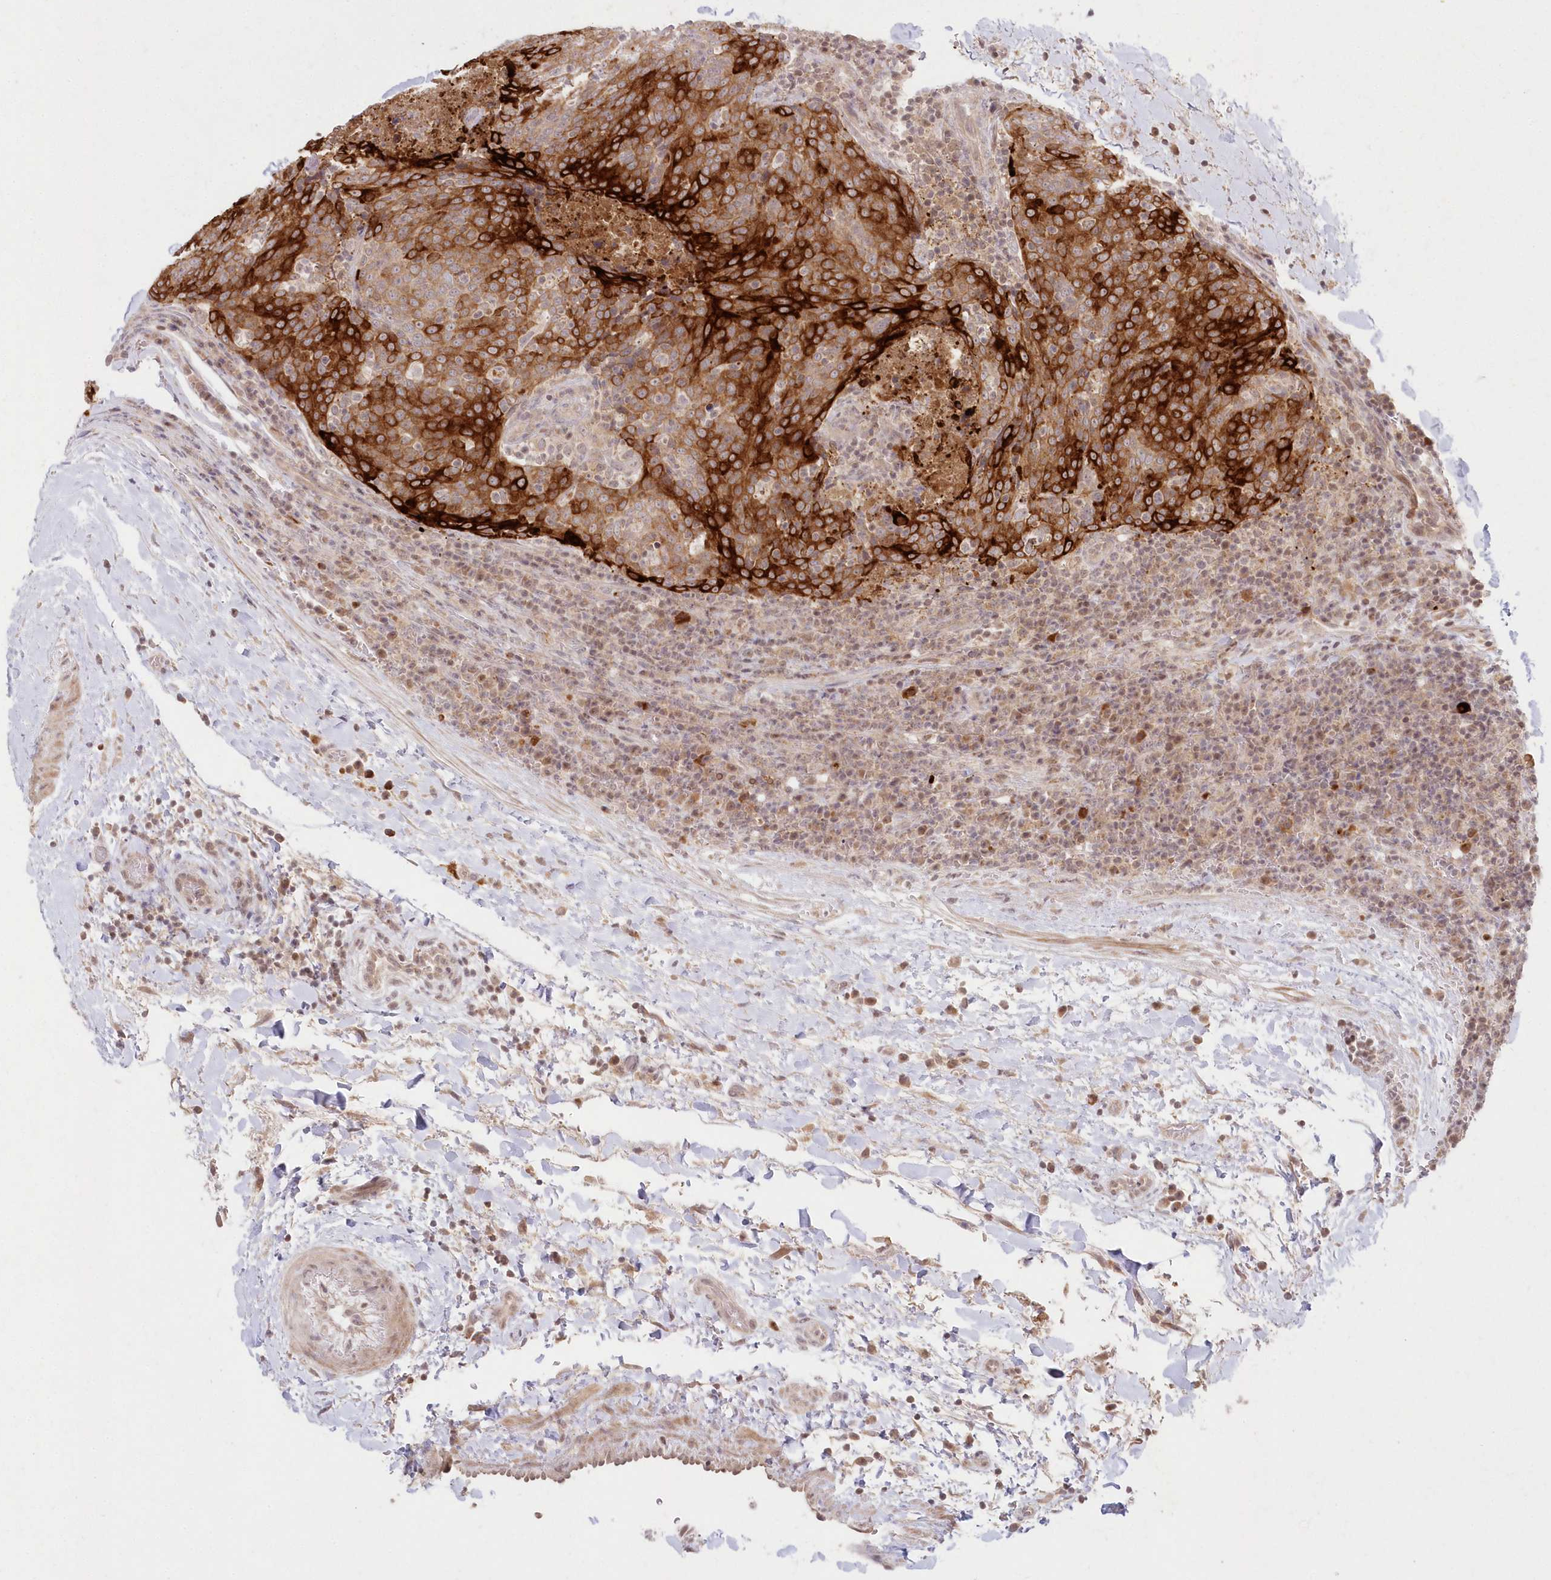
{"staining": {"intensity": "strong", "quantity": ">75%", "location": "cytoplasmic/membranous"}, "tissue": "head and neck cancer", "cell_type": "Tumor cells", "image_type": "cancer", "snomed": [{"axis": "morphology", "description": "Squamous cell carcinoma, NOS"}, {"axis": "morphology", "description": "Squamous cell carcinoma, metastatic, NOS"}, {"axis": "topography", "description": "Lymph node"}, {"axis": "topography", "description": "Head-Neck"}], "caption": "Head and neck metastatic squamous cell carcinoma stained with a protein marker reveals strong staining in tumor cells.", "gene": "ASCC1", "patient": {"sex": "male", "age": 62}}